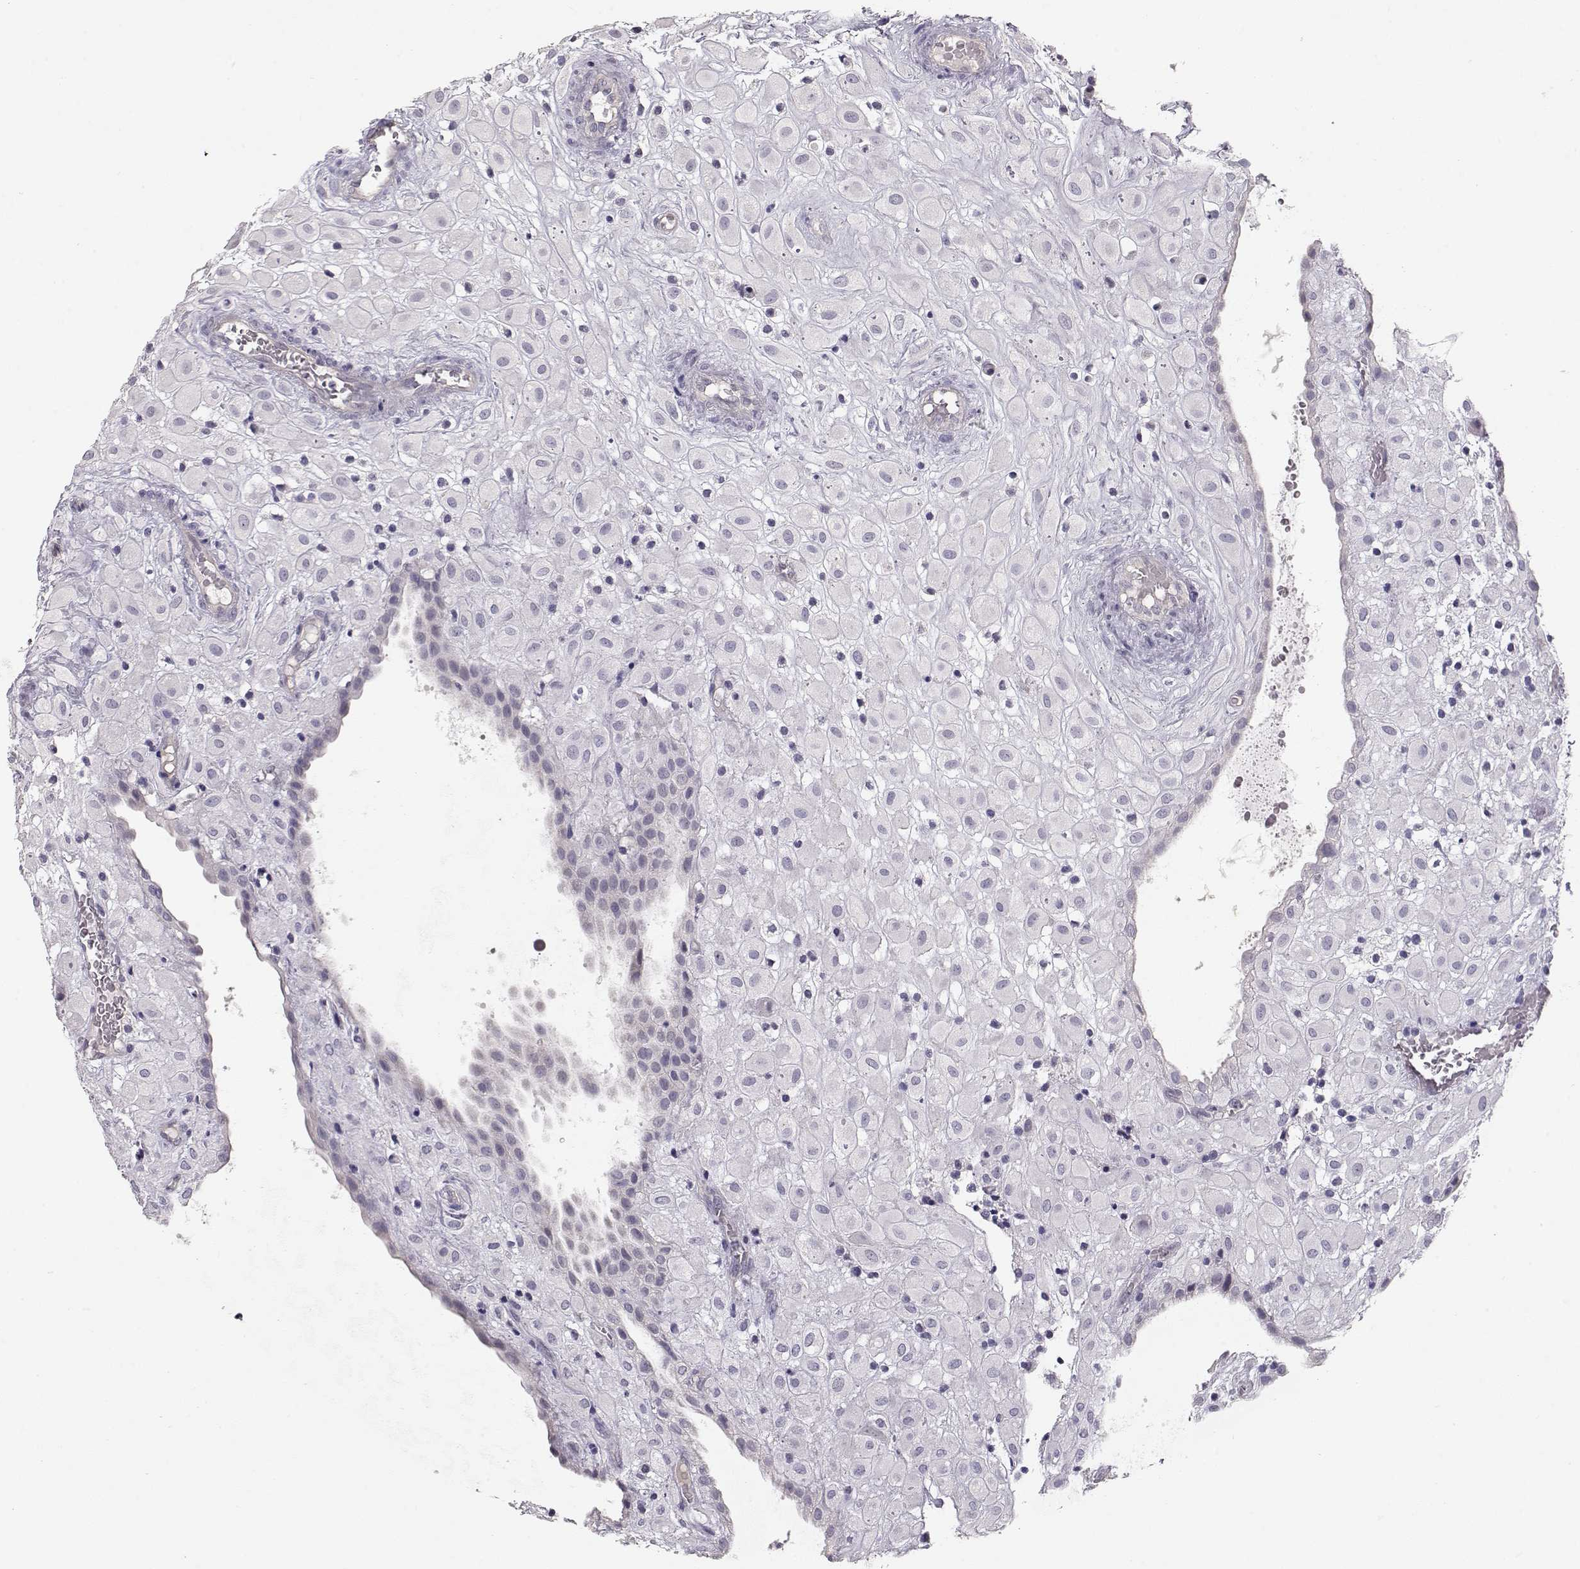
{"staining": {"intensity": "negative", "quantity": "none", "location": "none"}, "tissue": "placenta", "cell_type": "Decidual cells", "image_type": "normal", "snomed": [{"axis": "morphology", "description": "Normal tissue, NOS"}, {"axis": "topography", "description": "Placenta"}], "caption": "Immunohistochemical staining of benign placenta exhibits no significant positivity in decidual cells.", "gene": "SLC18A1", "patient": {"sex": "female", "age": 24}}